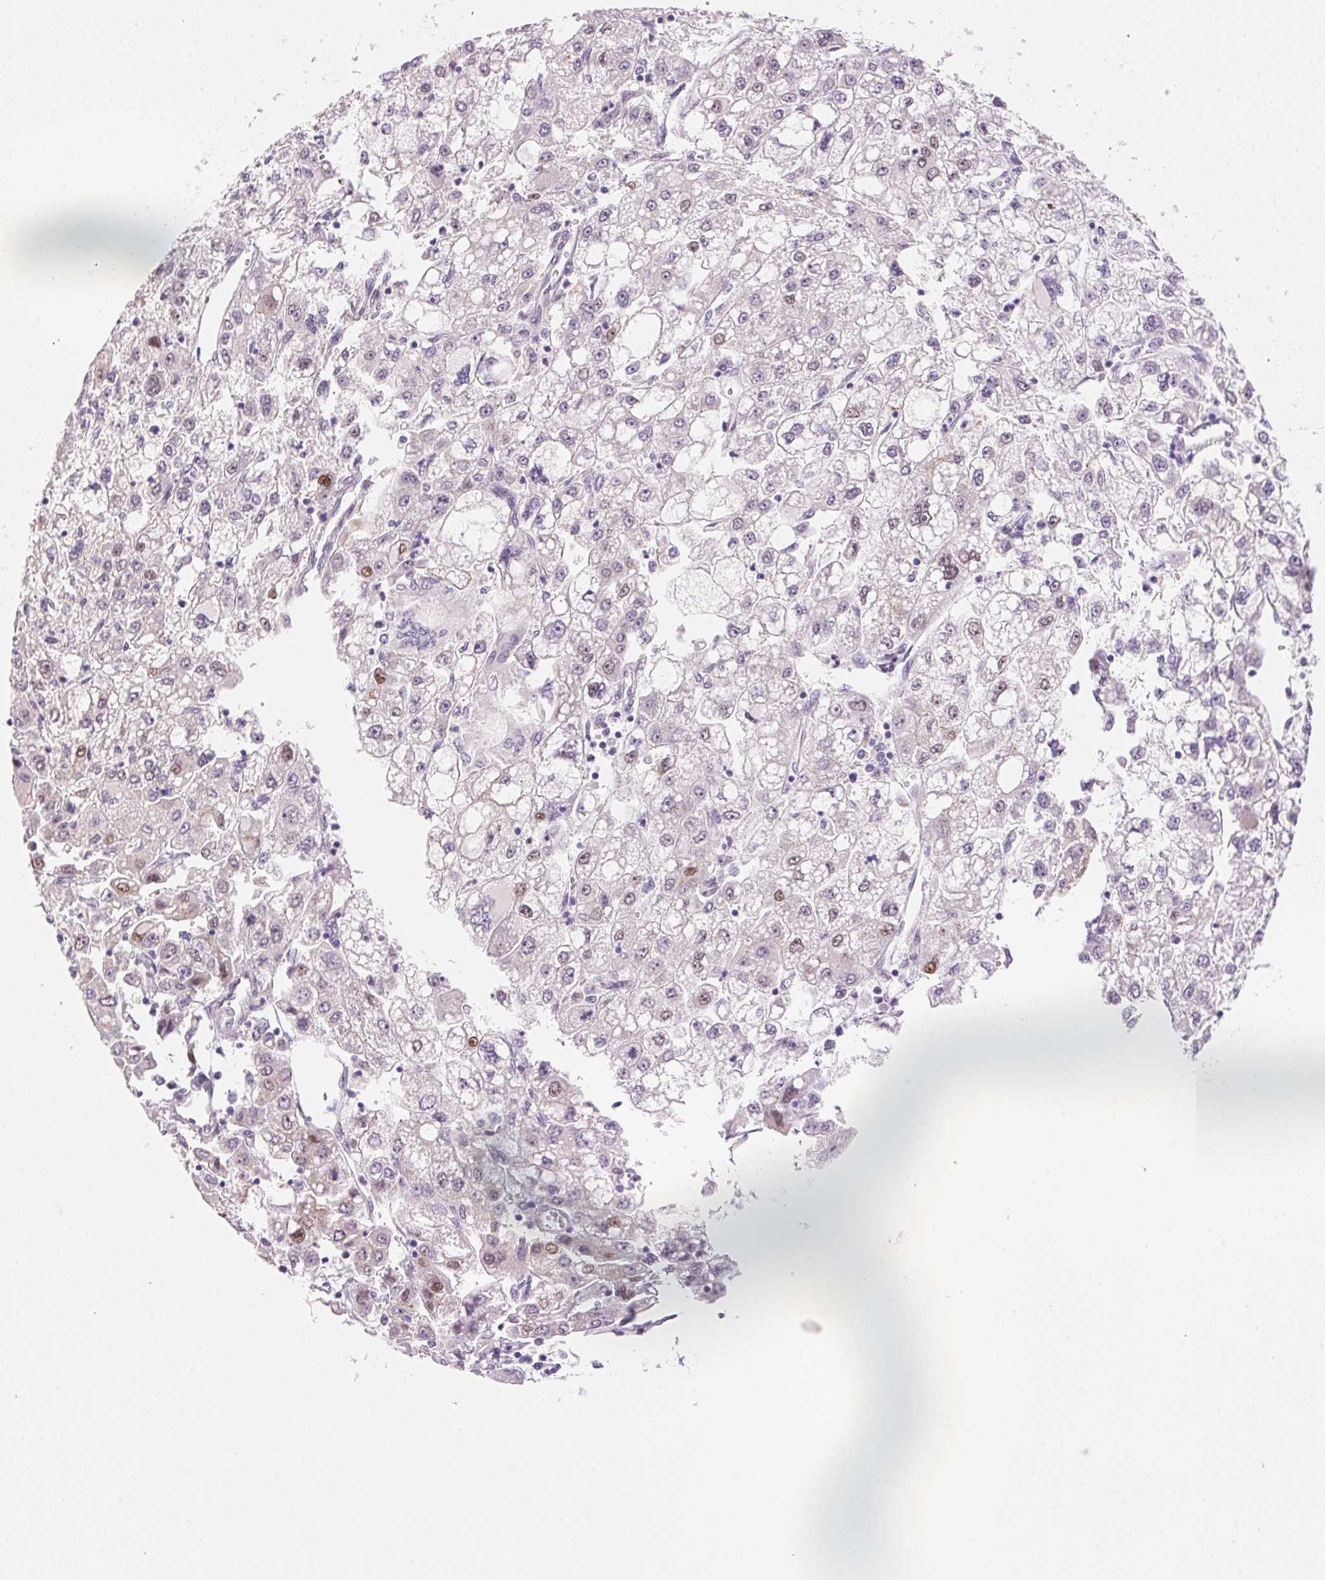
{"staining": {"intensity": "weak", "quantity": "<25%", "location": "nuclear"}, "tissue": "liver cancer", "cell_type": "Tumor cells", "image_type": "cancer", "snomed": [{"axis": "morphology", "description": "Carcinoma, Hepatocellular, NOS"}, {"axis": "topography", "description": "Liver"}], "caption": "Liver cancer stained for a protein using immunohistochemistry shows no staining tumor cells.", "gene": "TEKT1", "patient": {"sex": "male", "age": 40}}